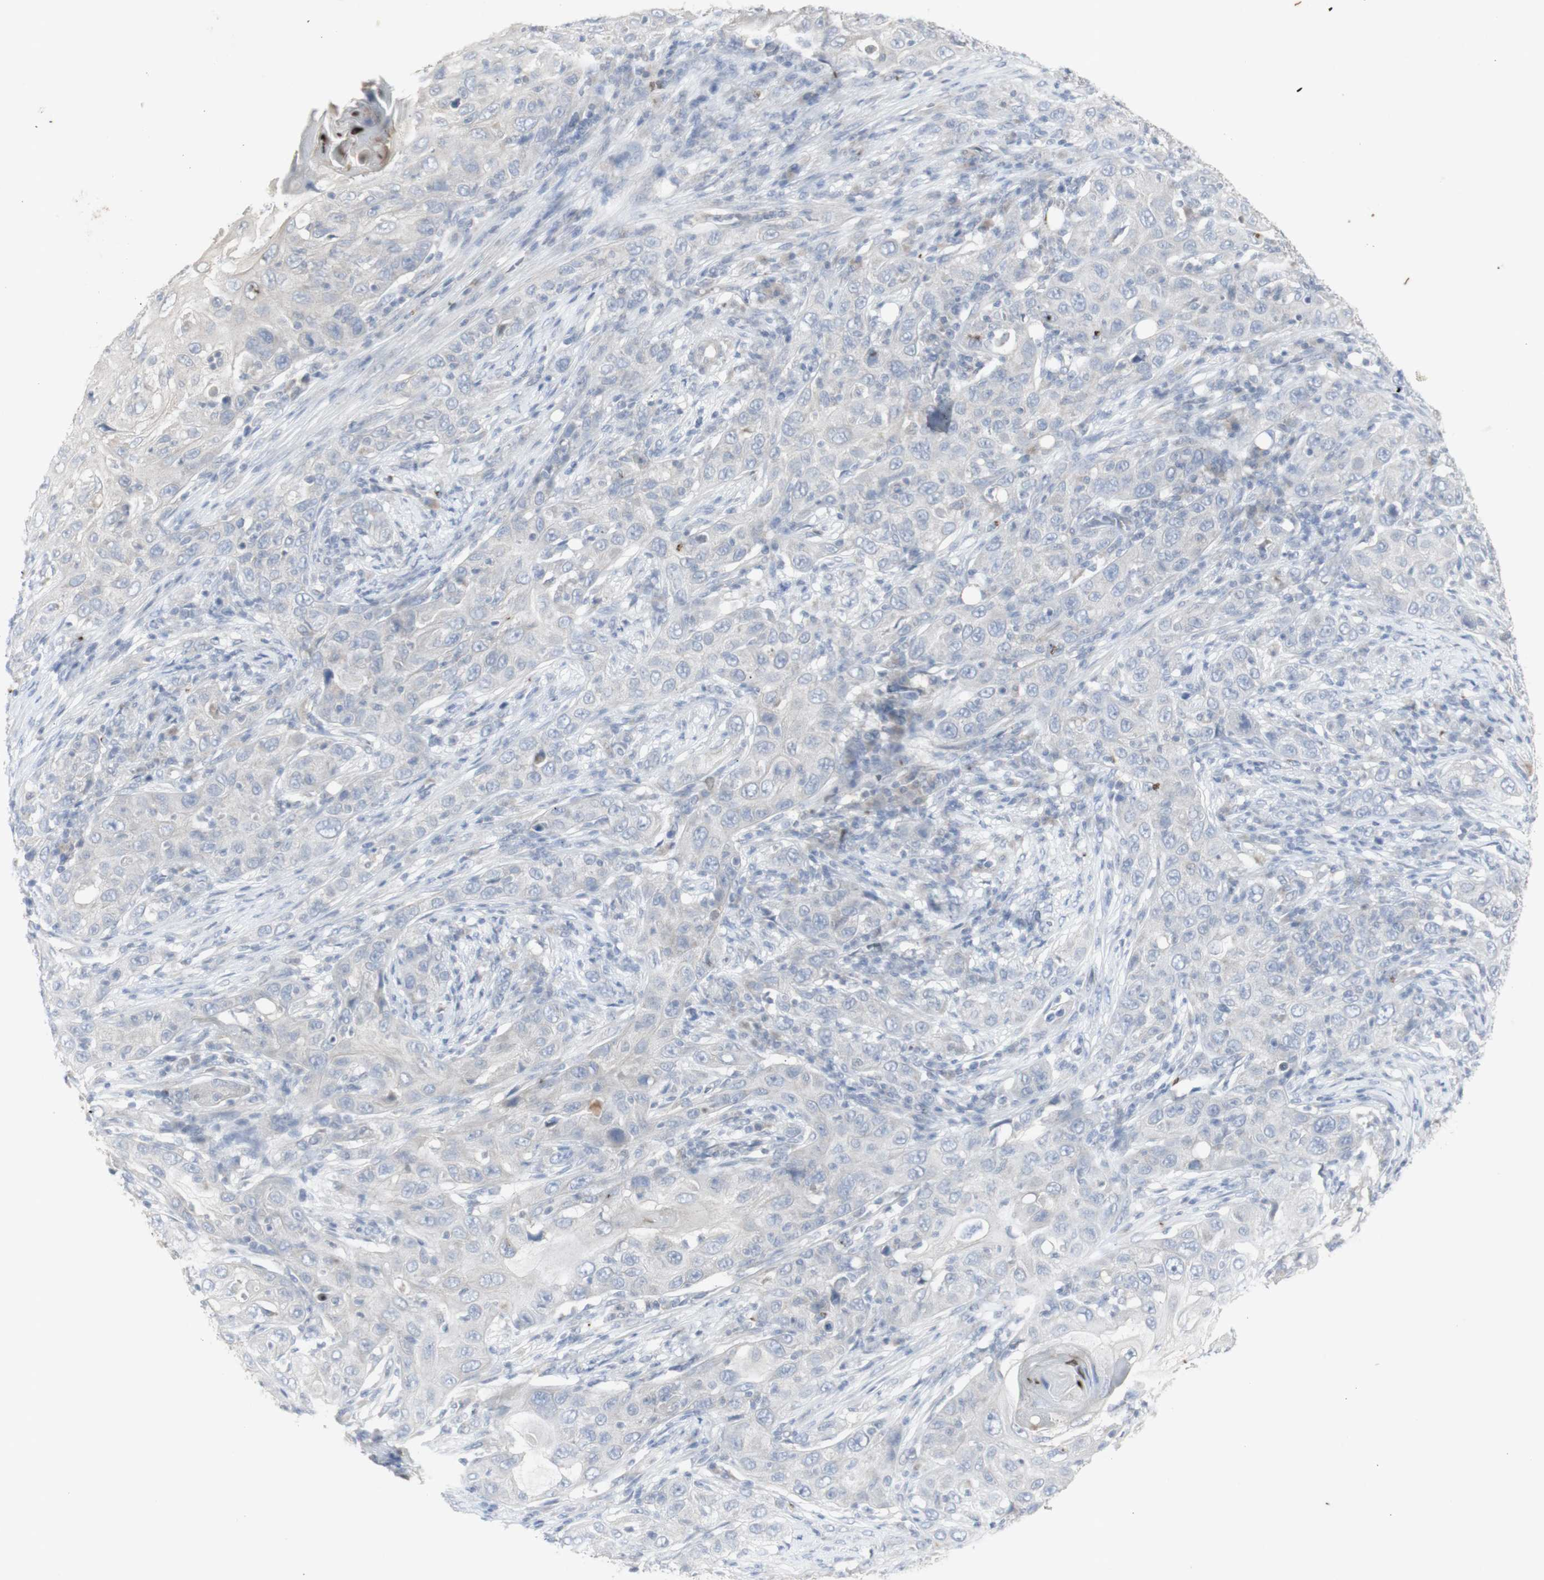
{"staining": {"intensity": "negative", "quantity": "none", "location": "none"}, "tissue": "skin cancer", "cell_type": "Tumor cells", "image_type": "cancer", "snomed": [{"axis": "morphology", "description": "Squamous cell carcinoma, NOS"}, {"axis": "topography", "description": "Skin"}], "caption": "A high-resolution image shows immunohistochemistry (IHC) staining of skin cancer (squamous cell carcinoma), which demonstrates no significant staining in tumor cells.", "gene": "INS", "patient": {"sex": "female", "age": 88}}